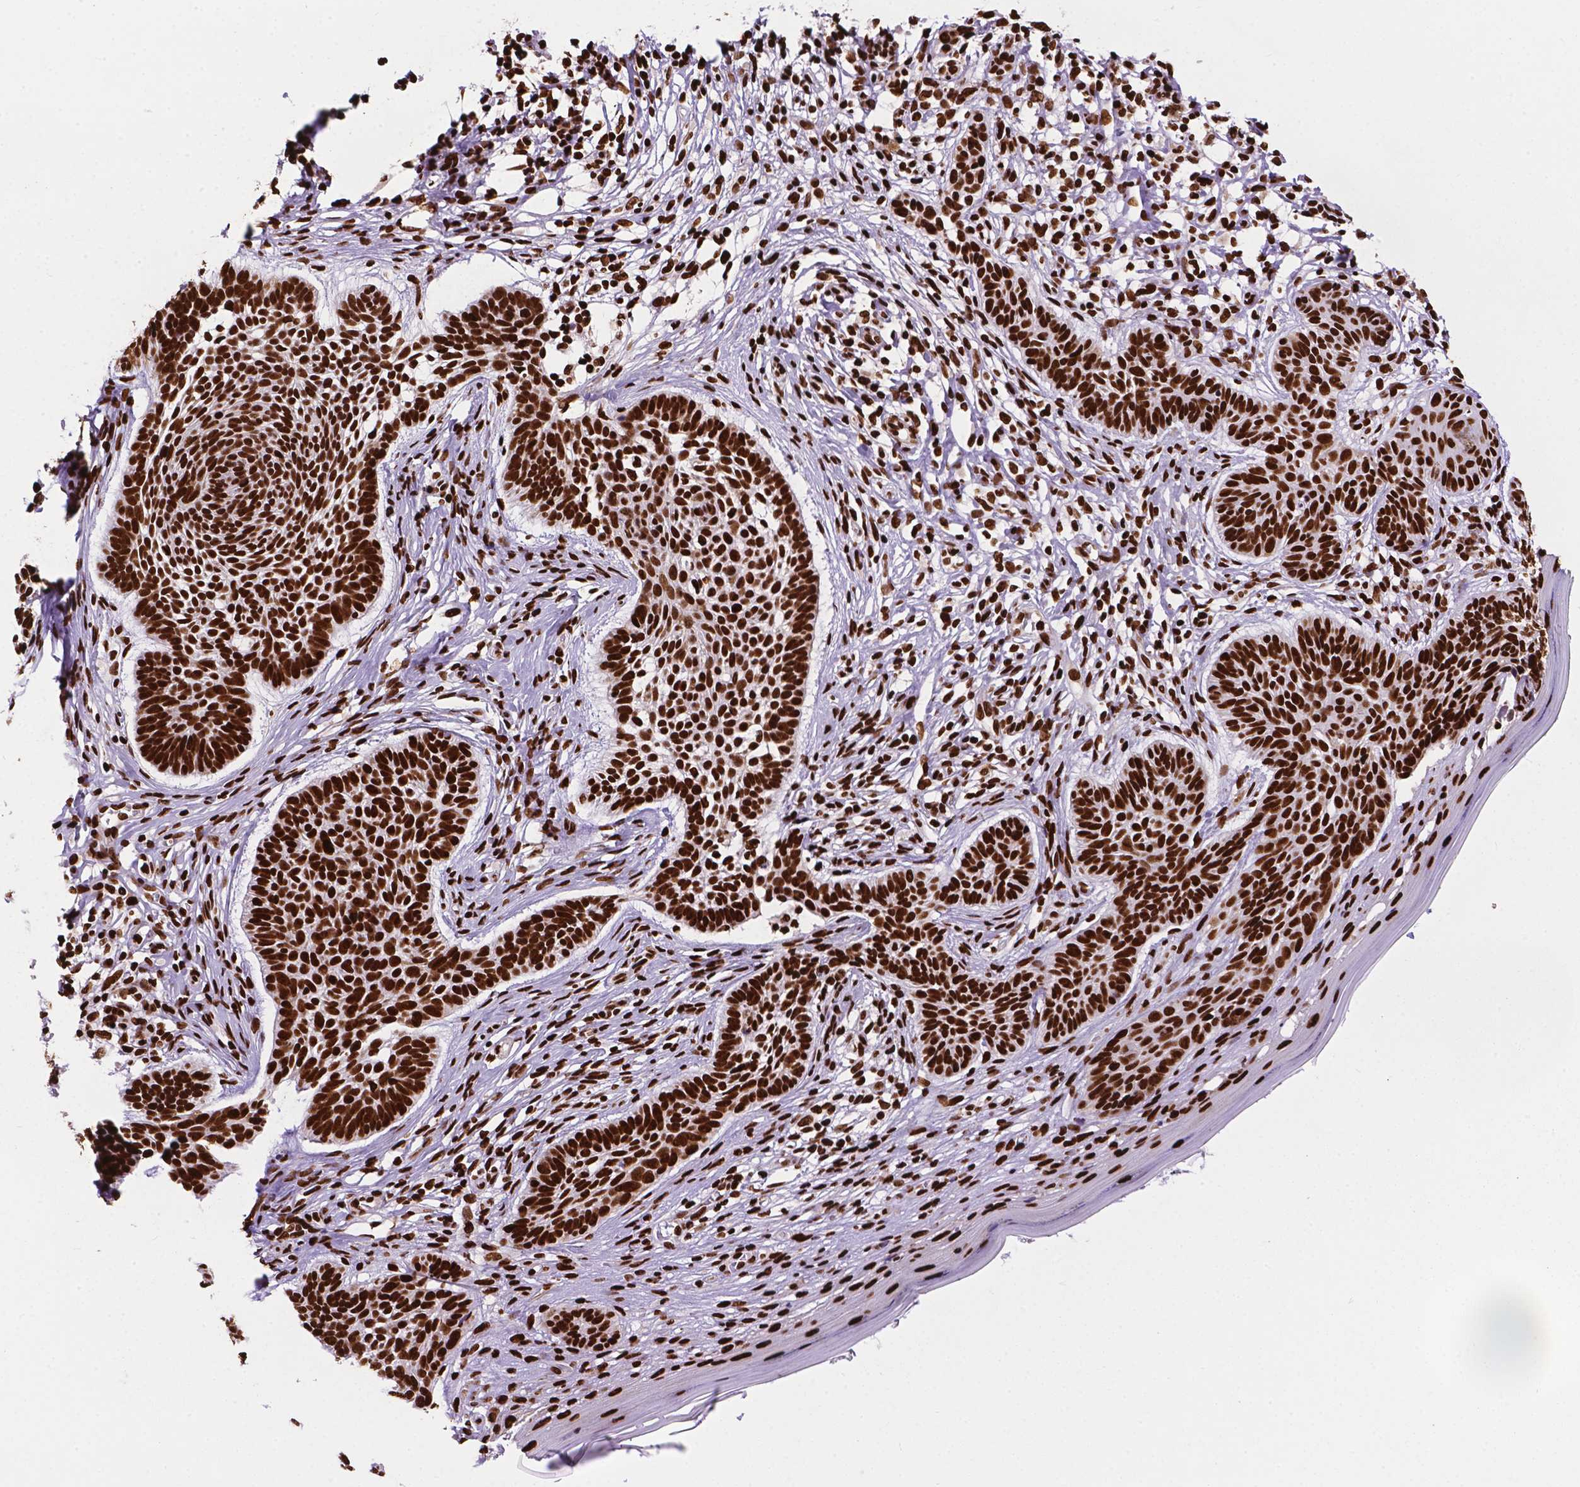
{"staining": {"intensity": "strong", "quantity": ">75%", "location": "nuclear"}, "tissue": "skin cancer", "cell_type": "Tumor cells", "image_type": "cancer", "snomed": [{"axis": "morphology", "description": "Basal cell carcinoma"}, {"axis": "topography", "description": "Skin"}], "caption": "This is an image of IHC staining of skin cancer, which shows strong expression in the nuclear of tumor cells.", "gene": "SMIM5", "patient": {"sex": "male", "age": 85}}